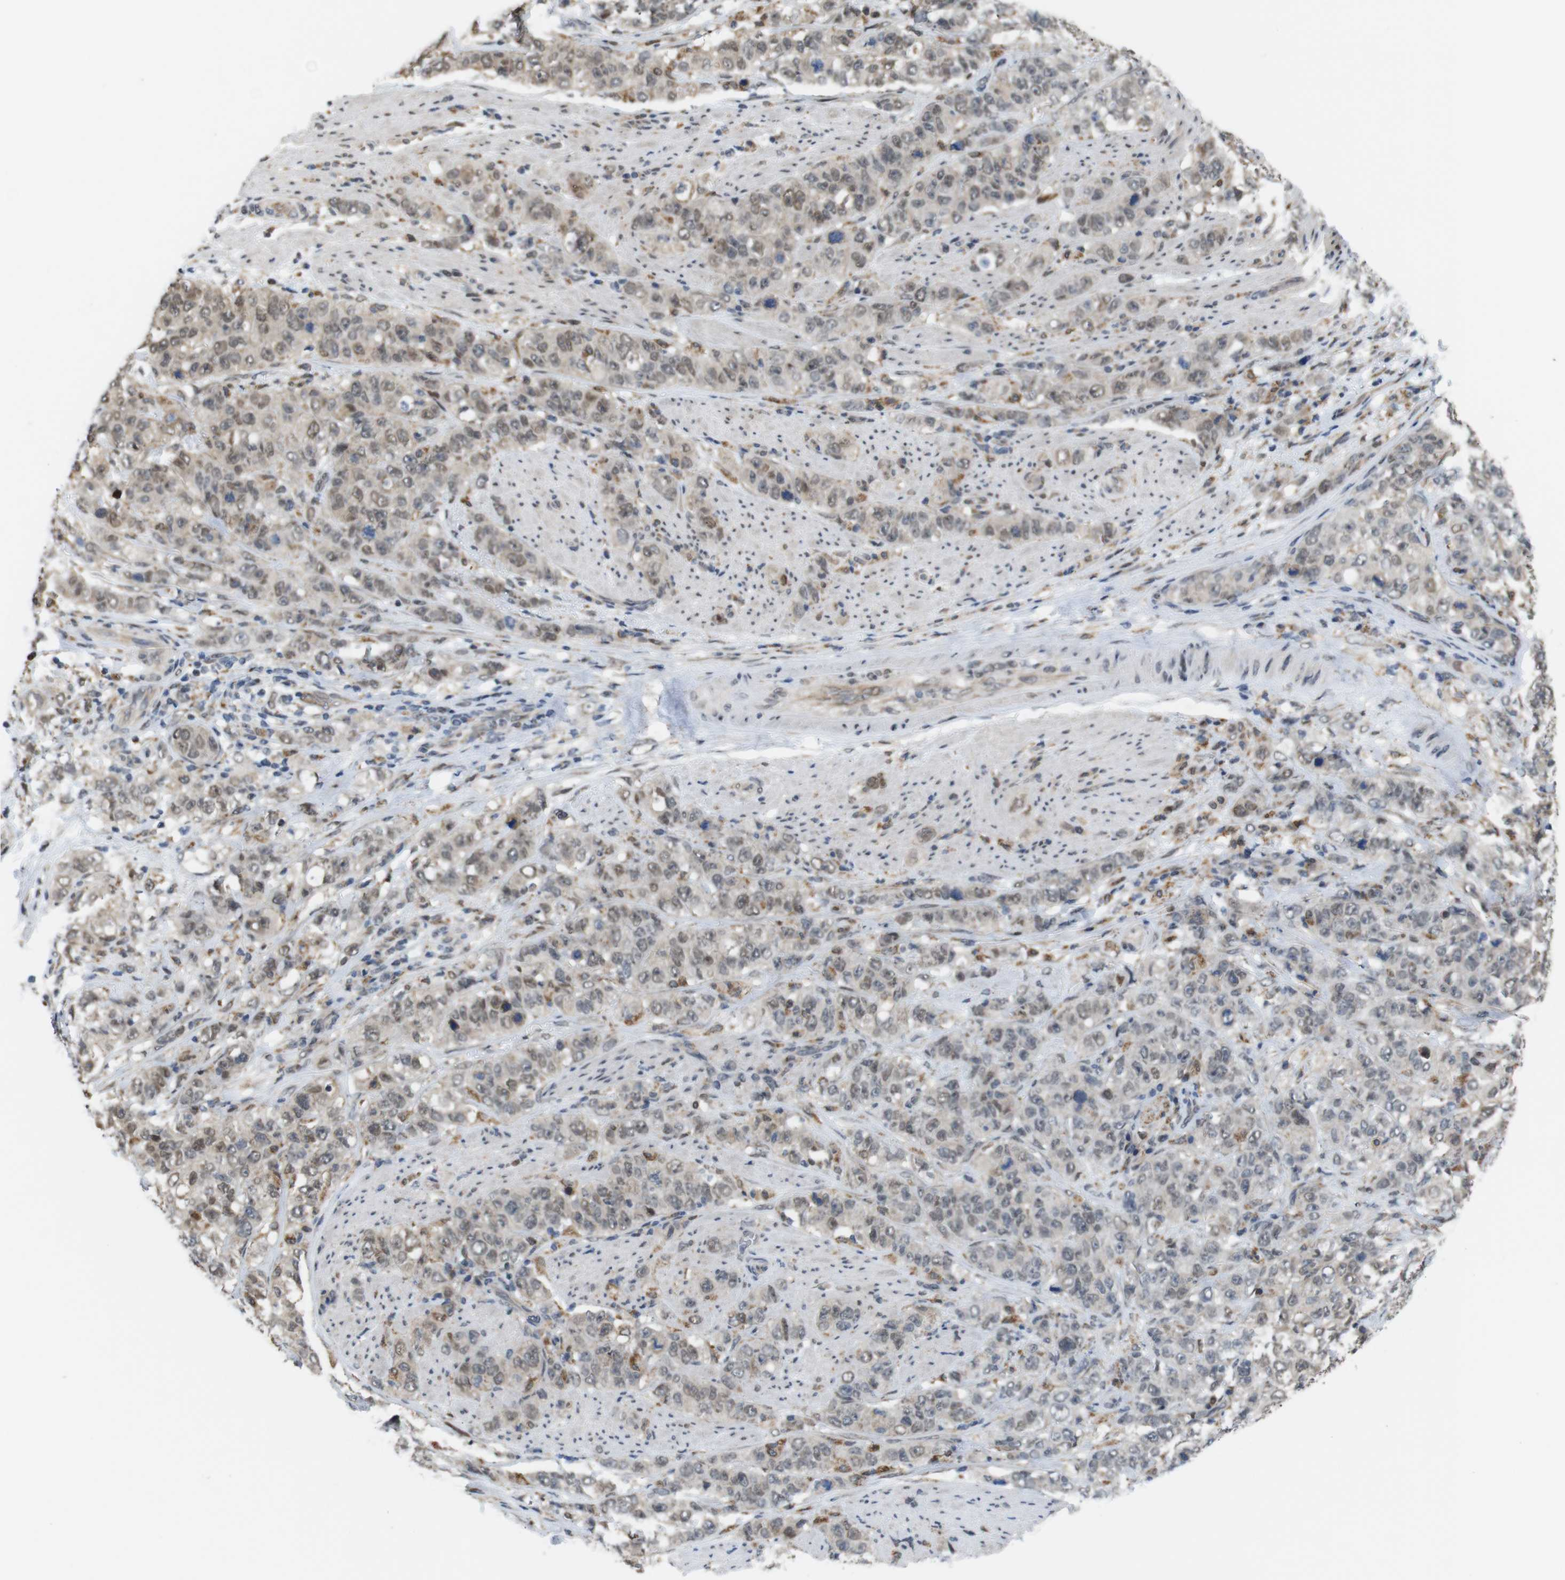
{"staining": {"intensity": "weak", "quantity": ">75%", "location": "cytoplasmic/membranous,nuclear"}, "tissue": "stomach cancer", "cell_type": "Tumor cells", "image_type": "cancer", "snomed": [{"axis": "morphology", "description": "Adenocarcinoma, NOS"}, {"axis": "topography", "description": "Stomach"}], "caption": "A low amount of weak cytoplasmic/membranous and nuclear expression is seen in approximately >75% of tumor cells in stomach adenocarcinoma tissue.", "gene": "PNMA8A", "patient": {"sex": "male", "age": 48}}